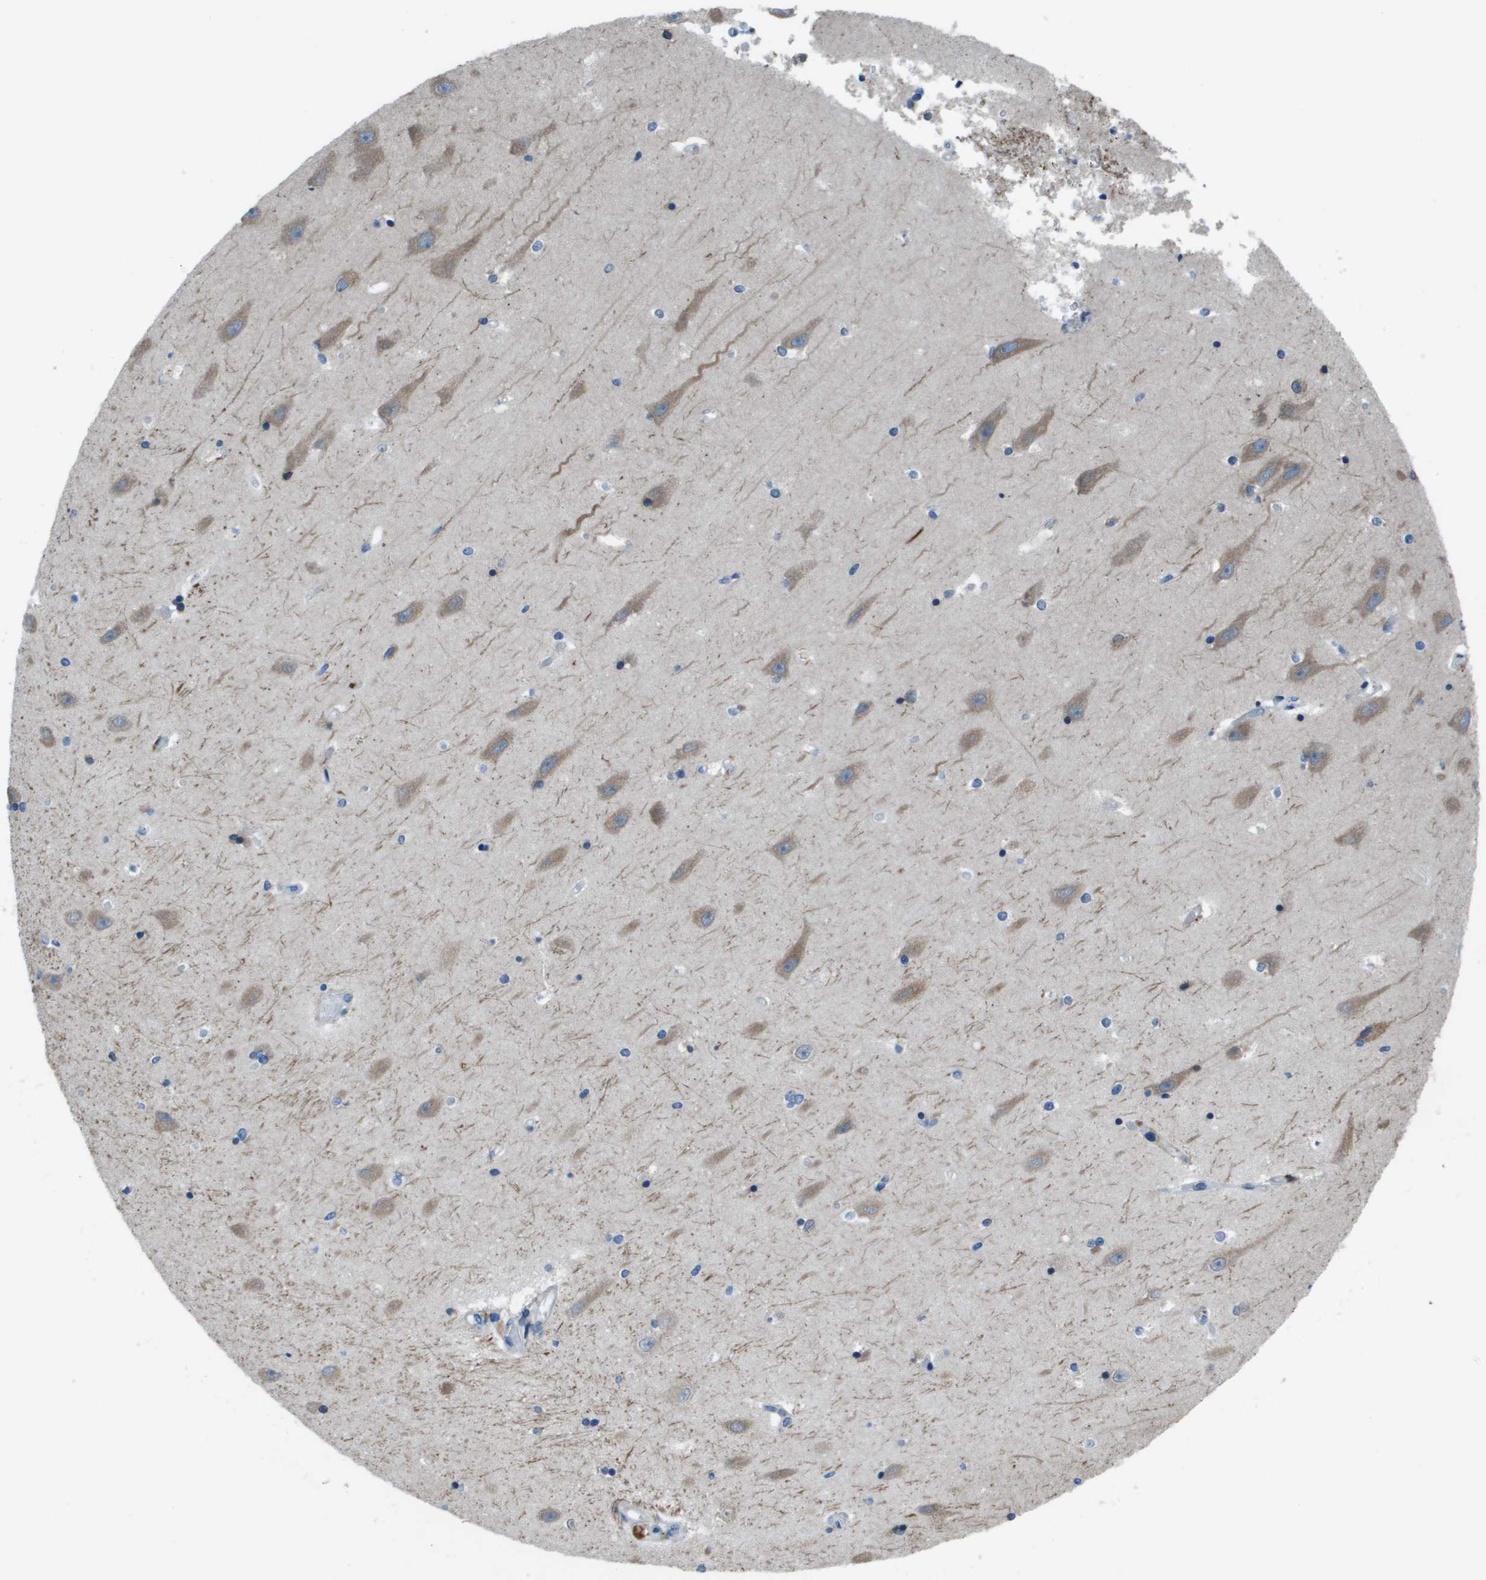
{"staining": {"intensity": "negative", "quantity": "none", "location": "none"}, "tissue": "hippocampus", "cell_type": "Glial cells", "image_type": "normal", "snomed": [{"axis": "morphology", "description": "Normal tissue, NOS"}, {"axis": "topography", "description": "Hippocampus"}], "caption": "Human hippocampus stained for a protein using immunohistochemistry displays no expression in glial cells.", "gene": "ARFGAP2", "patient": {"sex": "male", "age": 45}}